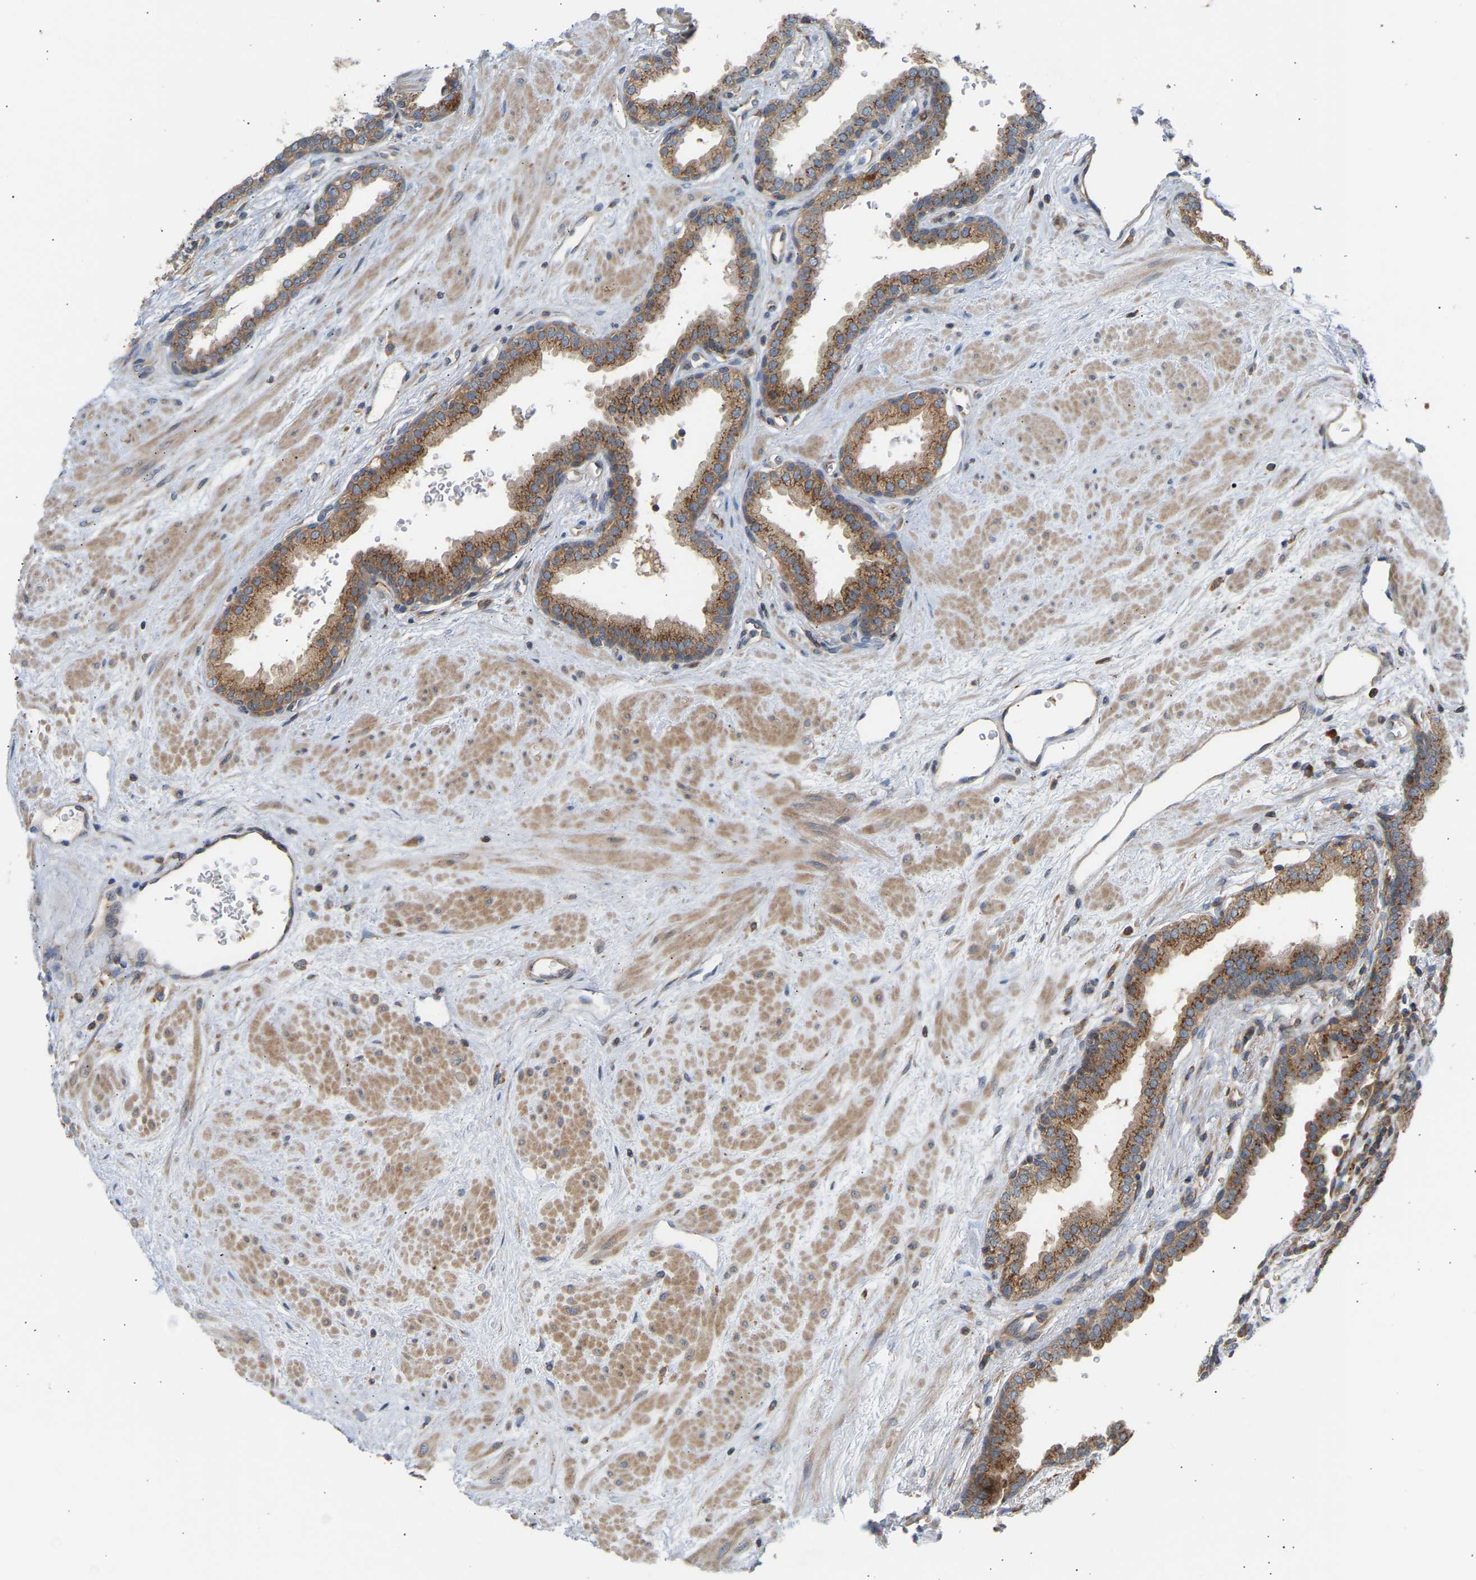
{"staining": {"intensity": "moderate", "quantity": ">75%", "location": "cytoplasmic/membranous"}, "tissue": "prostate", "cell_type": "Glandular cells", "image_type": "normal", "snomed": [{"axis": "morphology", "description": "Normal tissue, NOS"}, {"axis": "topography", "description": "Prostate"}], "caption": "IHC micrograph of benign prostate: human prostate stained using immunohistochemistry (IHC) shows medium levels of moderate protein expression localized specifically in the cytoplasmic/membranous of glandular cells, appearing as a cytoplasmic/membranous brown color.", "gene": "GCN1", "patient": {"sex": "male", "age": 51}}